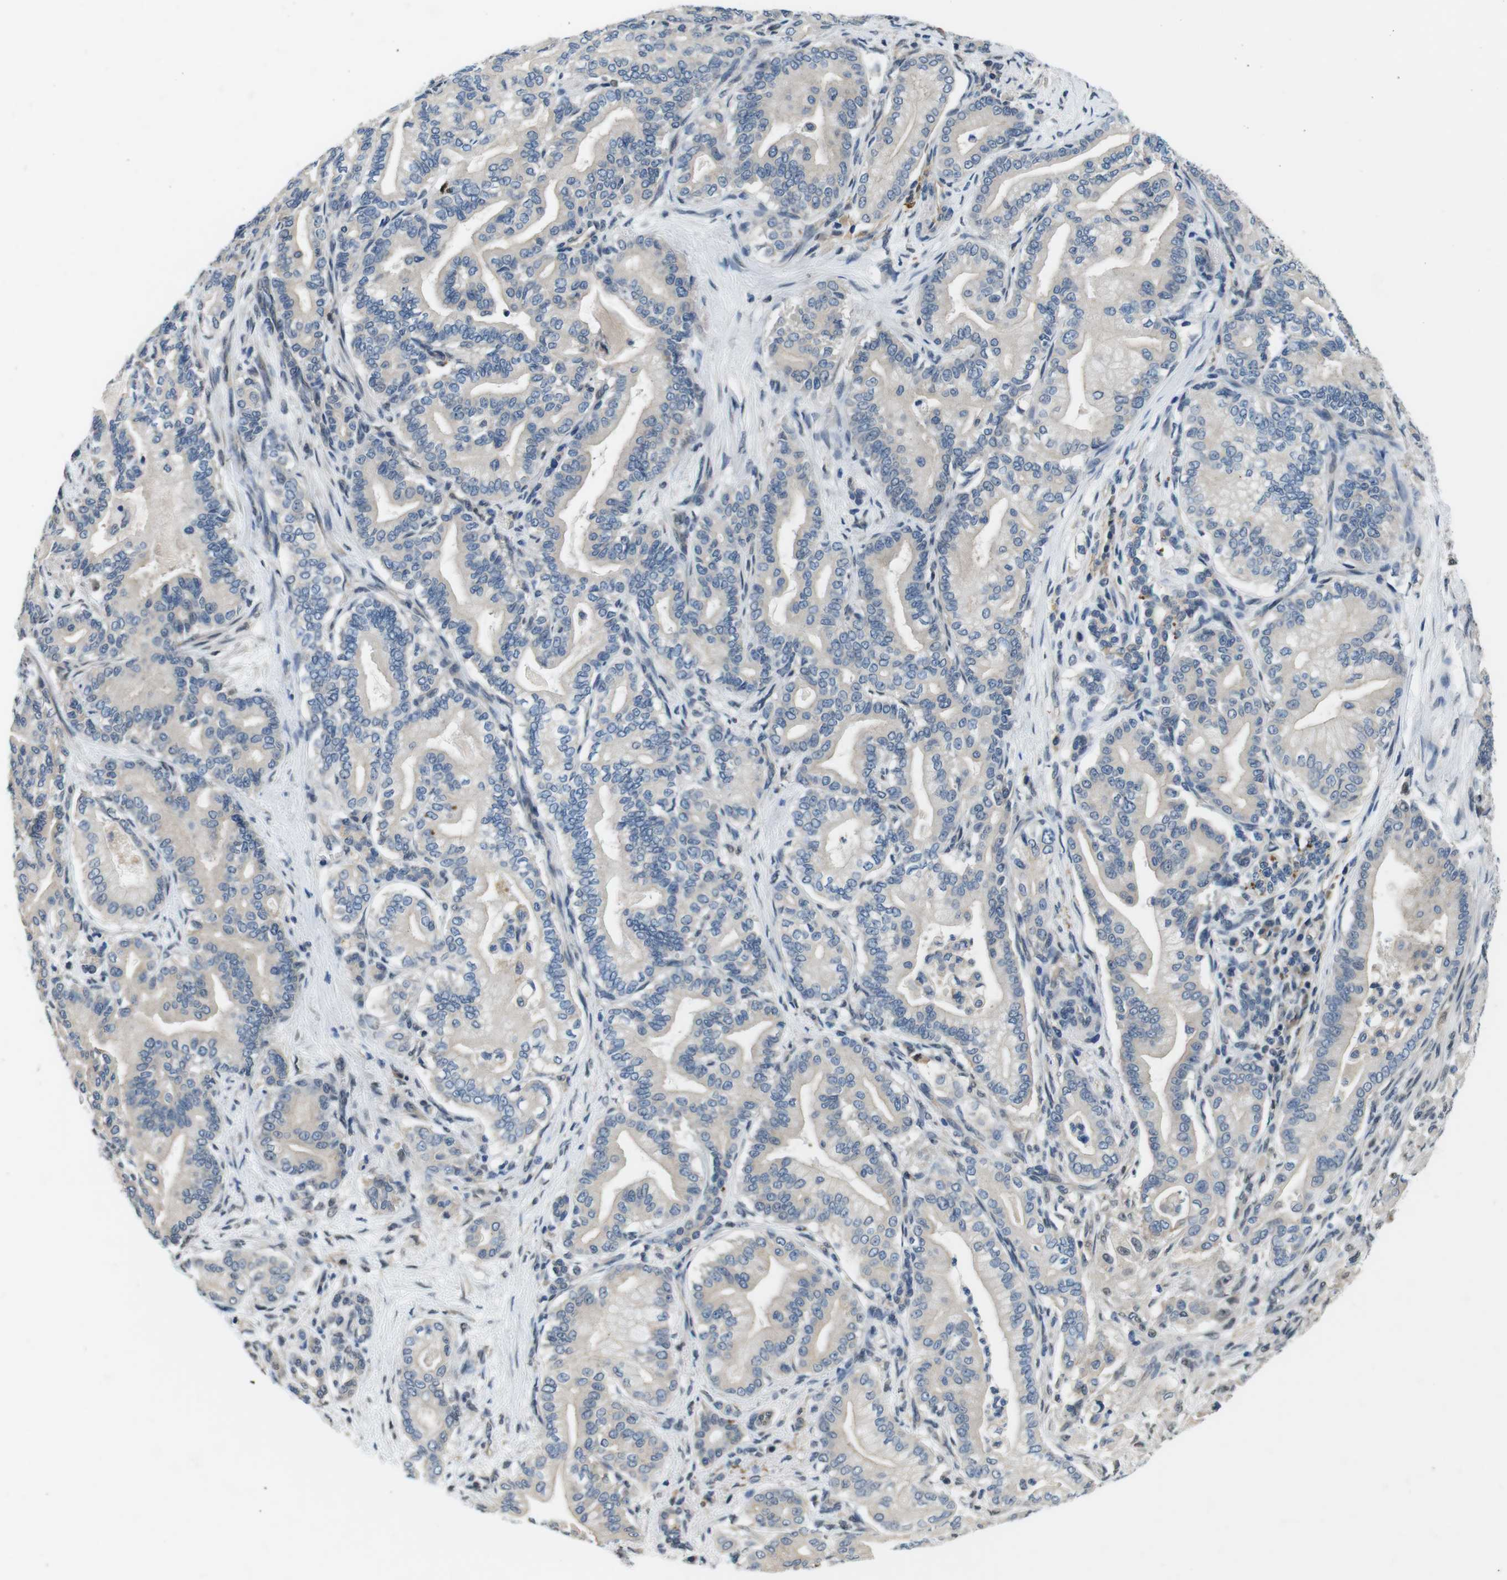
{"staining": {"intensity": "negative", "quantity": "none", "location": "none"}, "tissue": "pancreatic cancer", "cell_type": "Tumor cells", "image_type": "cancer", "snomed": [{"axis": "morphology", "description": "Normal tissue, NOS"}, {"axis": "morphology", "description": "Adenocarcinoma, NOS"}, {"axis": "topography", "description": "Pancreas"}], "caption": "This is an IHC image of pancreatic cancer. There is no expression in tumor cells.", "gene": "CD163L1", "patient": {"sex": "male", "age": 63}}